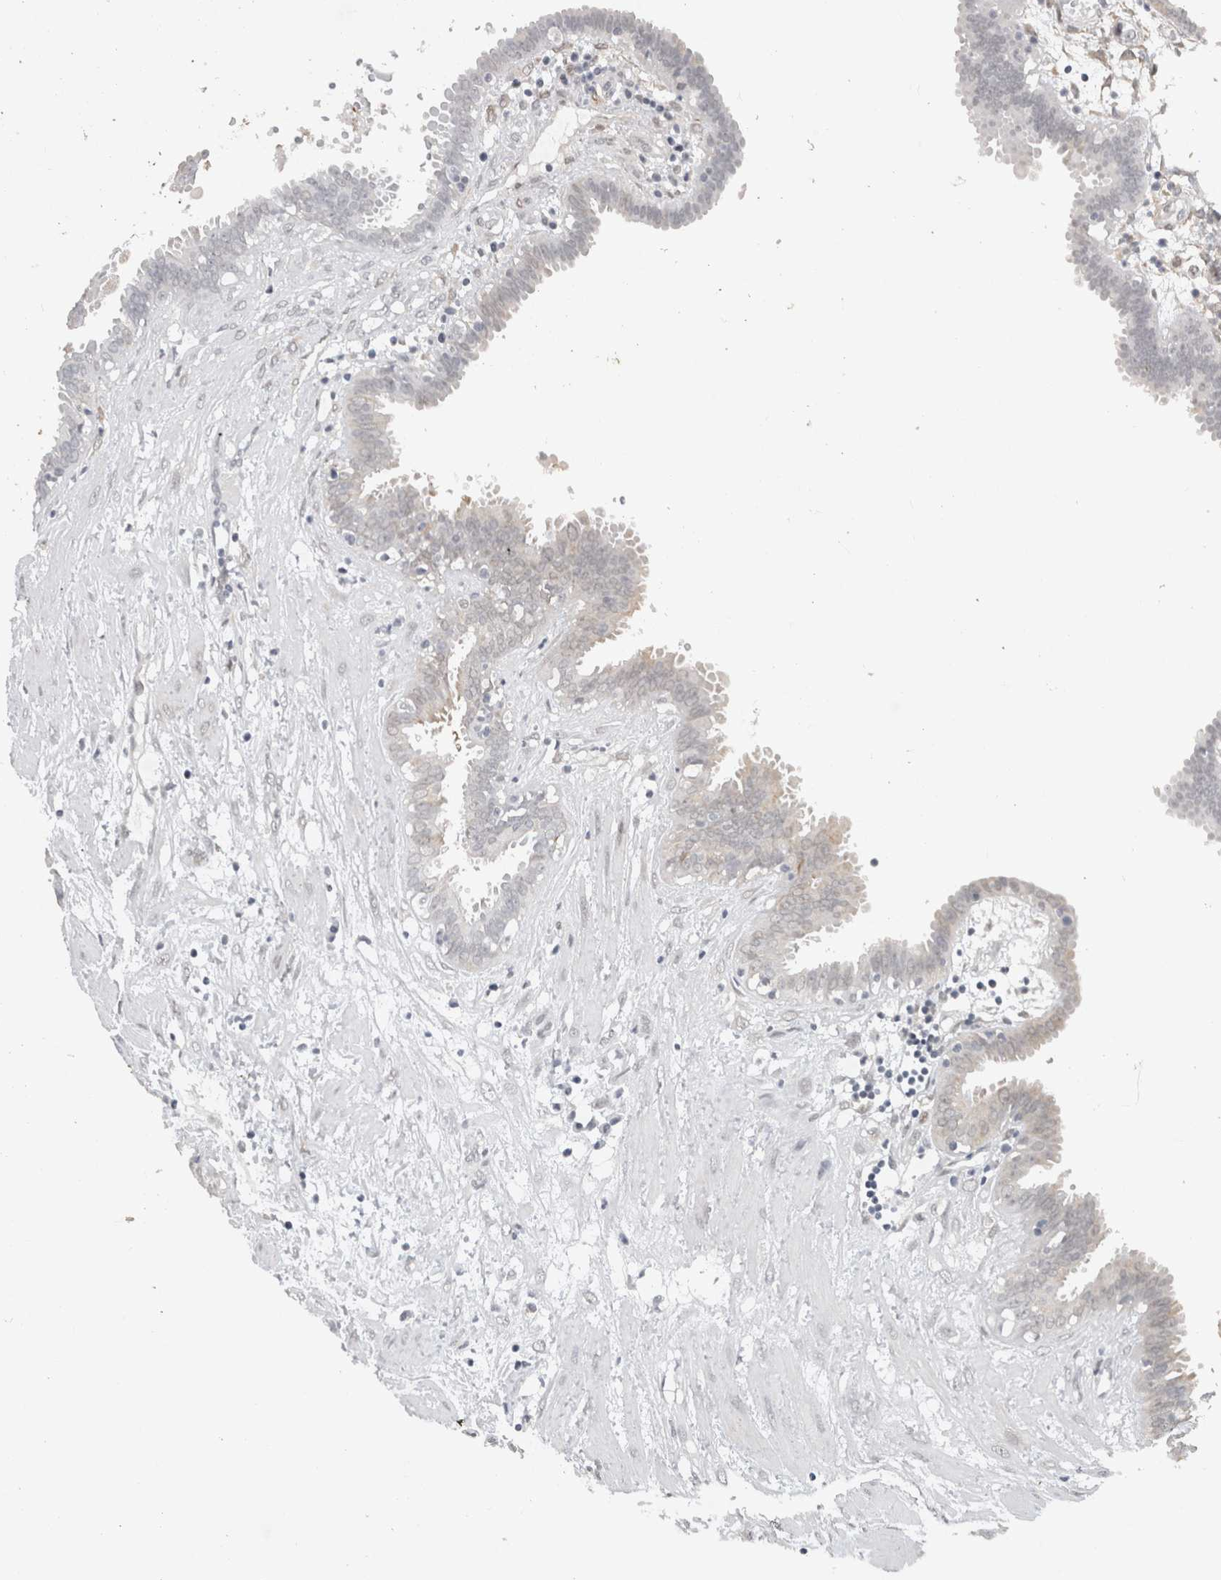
{"staining": {"intensity": "negative", "quantity": "none", "location": "none"}, "tissue": "fallopian tube", "cell_type": "Glandular cells", "image_type": "normal", "snomed": [{"axis": "morphology", "description": "Normal tissue, NOS"}, {"axis": "topography", "description": "Fallopian tube"}, {"axis": "topography", "description": "Placenta"}], "caption": "Image shows no protein positivity in glandular cells of benign fallopian tube.", "gene": "PRXL2A", "patient": {"sex": "female", "age": 32}}